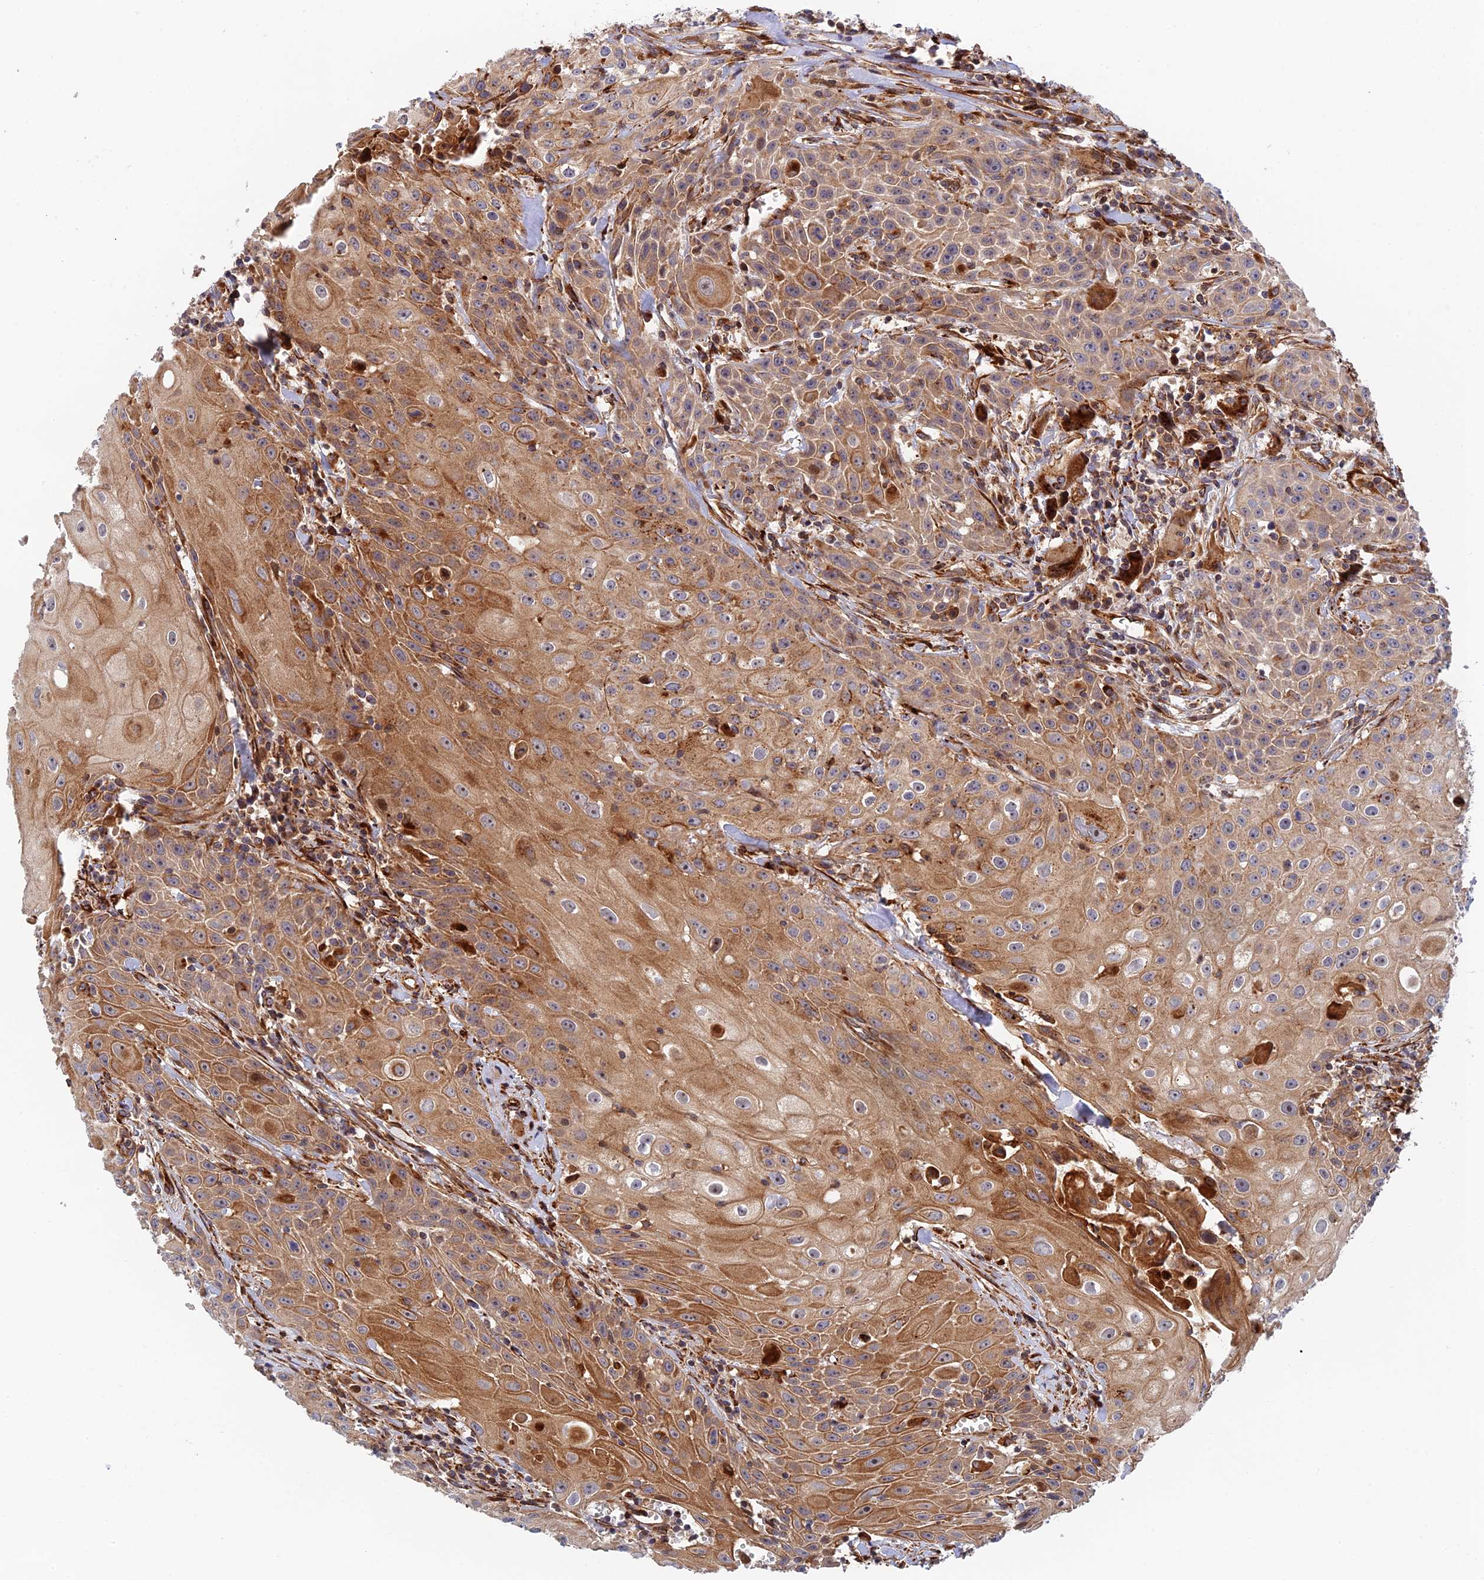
{"staining": {"intensity": "moderate", "quantity": ">75%", "location": "cytoplasmic/membranous"}, "tissue": "head and neck cancer", "cell_type": "Tumor cells", "image_type": "cancer", "snomed": [{"axis": "morphology", "description": "Squamous cell carcinoma, NOS"}, {"axis": "topography", "description": "Oral tissue"}, {"axis": "topography", "description": "Head-Neck"}], "caption": "Moderate cytoplasmic/membranous protein expression is present in approximately >75% of tumor cells in head and neck cancer (squamous cell carcinoma). (Brightfield microscopy of DAB IHC at high magnification).", "gene": "PPP2R3C", "patient": {"sex": "female", "age": 82}}